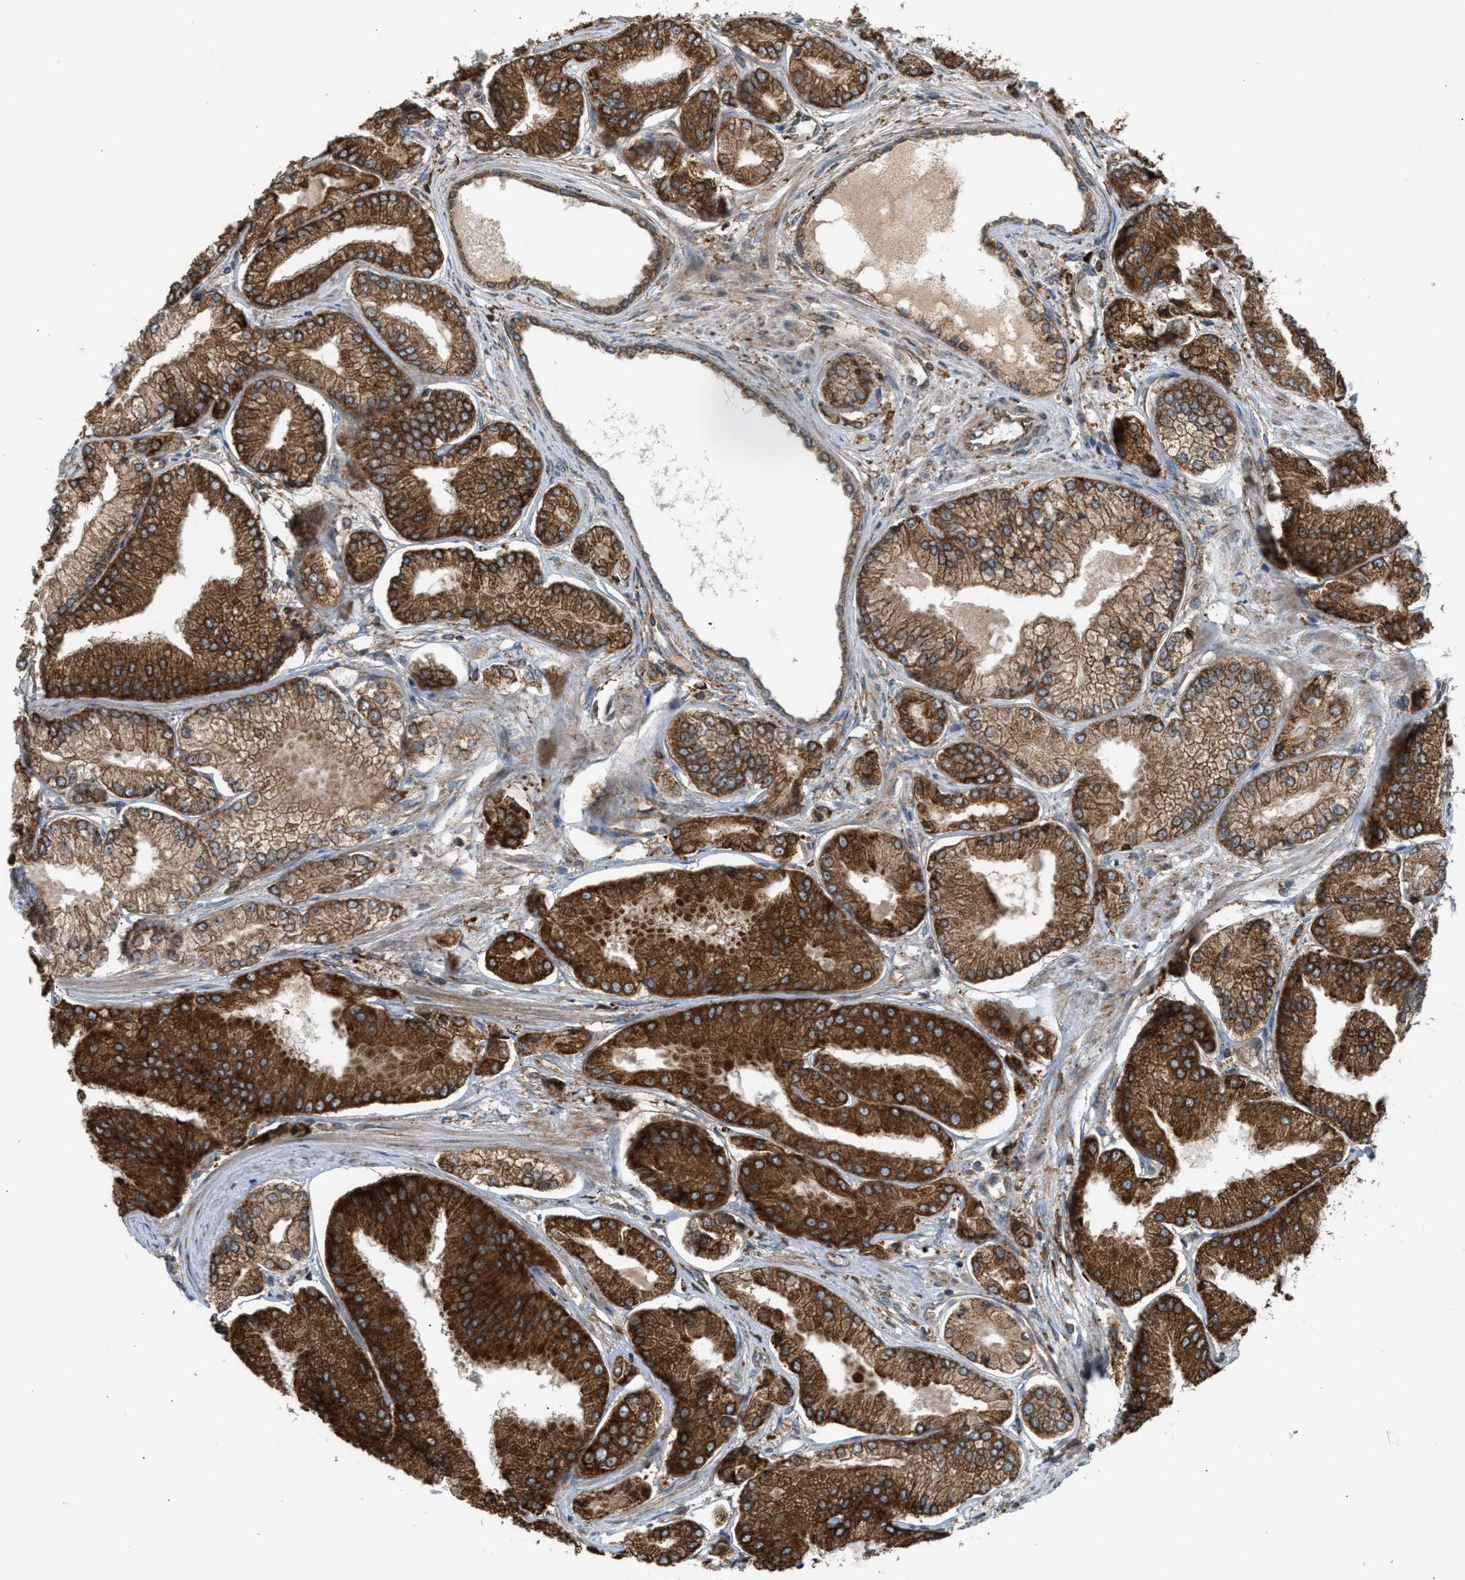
{"staining": {"intensity": "strong", "quantity": ">75%", "location": "cytoplasmic/membranous"}, "tissue": "prostate cancer", "cell_type": "Tumor cells", "image_type": "cancer", "snomed": [{"axis": "morphology", "description": "Adenocarcinoma, Low grade"}, {"axis": "topography", "description": "Prostate"}], "caption": "Immunohistochemistry (IHC) image of neoplastic tissue: human prostate adenocarcinoma (low-grade) stained using immunohistochemistry (IHC) reveals high levels of strong protein expression localized specifically in the cytoplasmic/membranous of tumor cells, appearing as a cytoplasmic/membranous brown color.", "gene": "BAIAP2L1", "patient": {"sex": "male", "age": 52}}